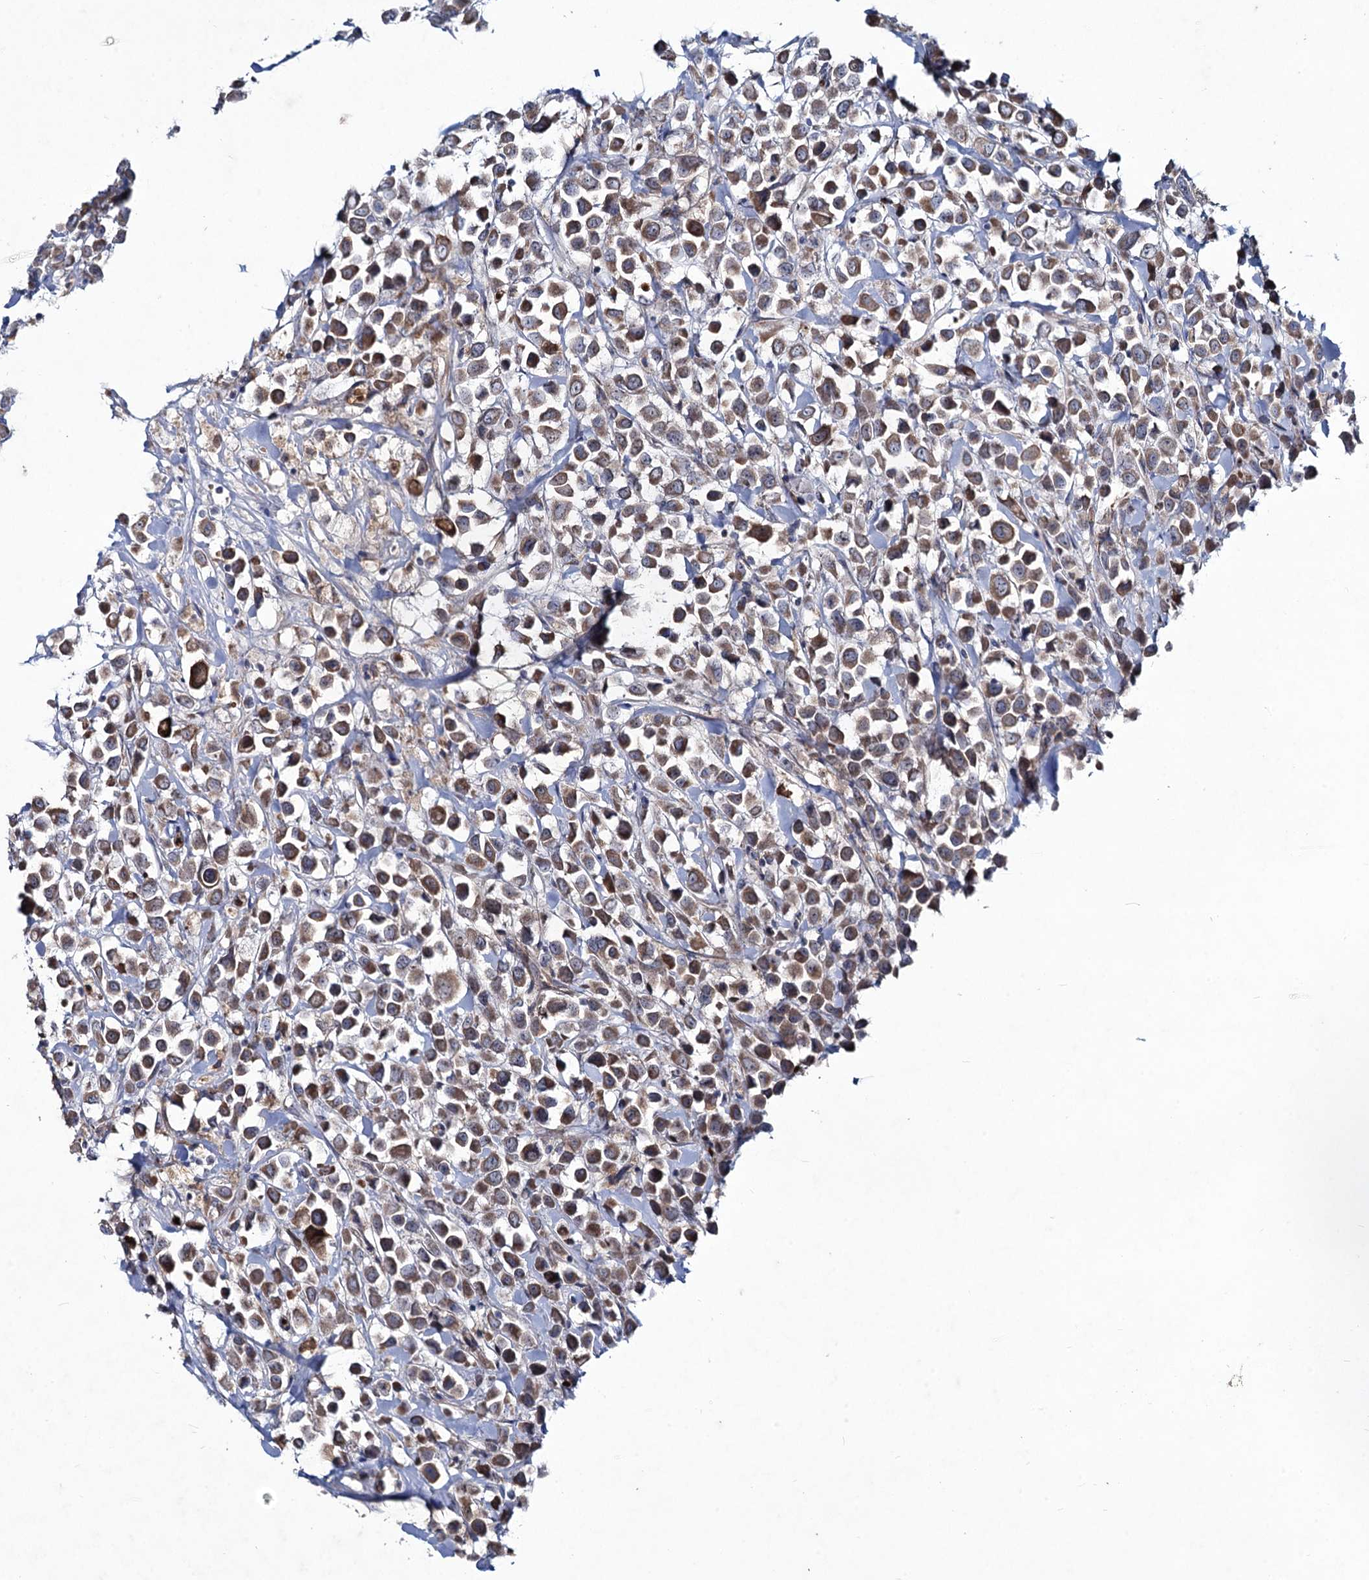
{"staining": {"intensity": "moderate", "quantity": ">75%", "location": "cytoplasmic/membranous"}, "tissue": "breast cancer", "cell_type": "Tumor cells", "image_type": "cancer", "snomed": [{"axis": "morphology", "description": "Duct carcinoma"}, {"axis": "topography", "description": "Breast"}], "caption": "Immunohistochemical staining of invasive ductal carcinoma (breast) demonstrates moderate cytoplasmic/membranous protein positivity in approximately >75% of tumor cells.", "gene": "RNF6", "patient": {"sex": "female", "age": 61}}